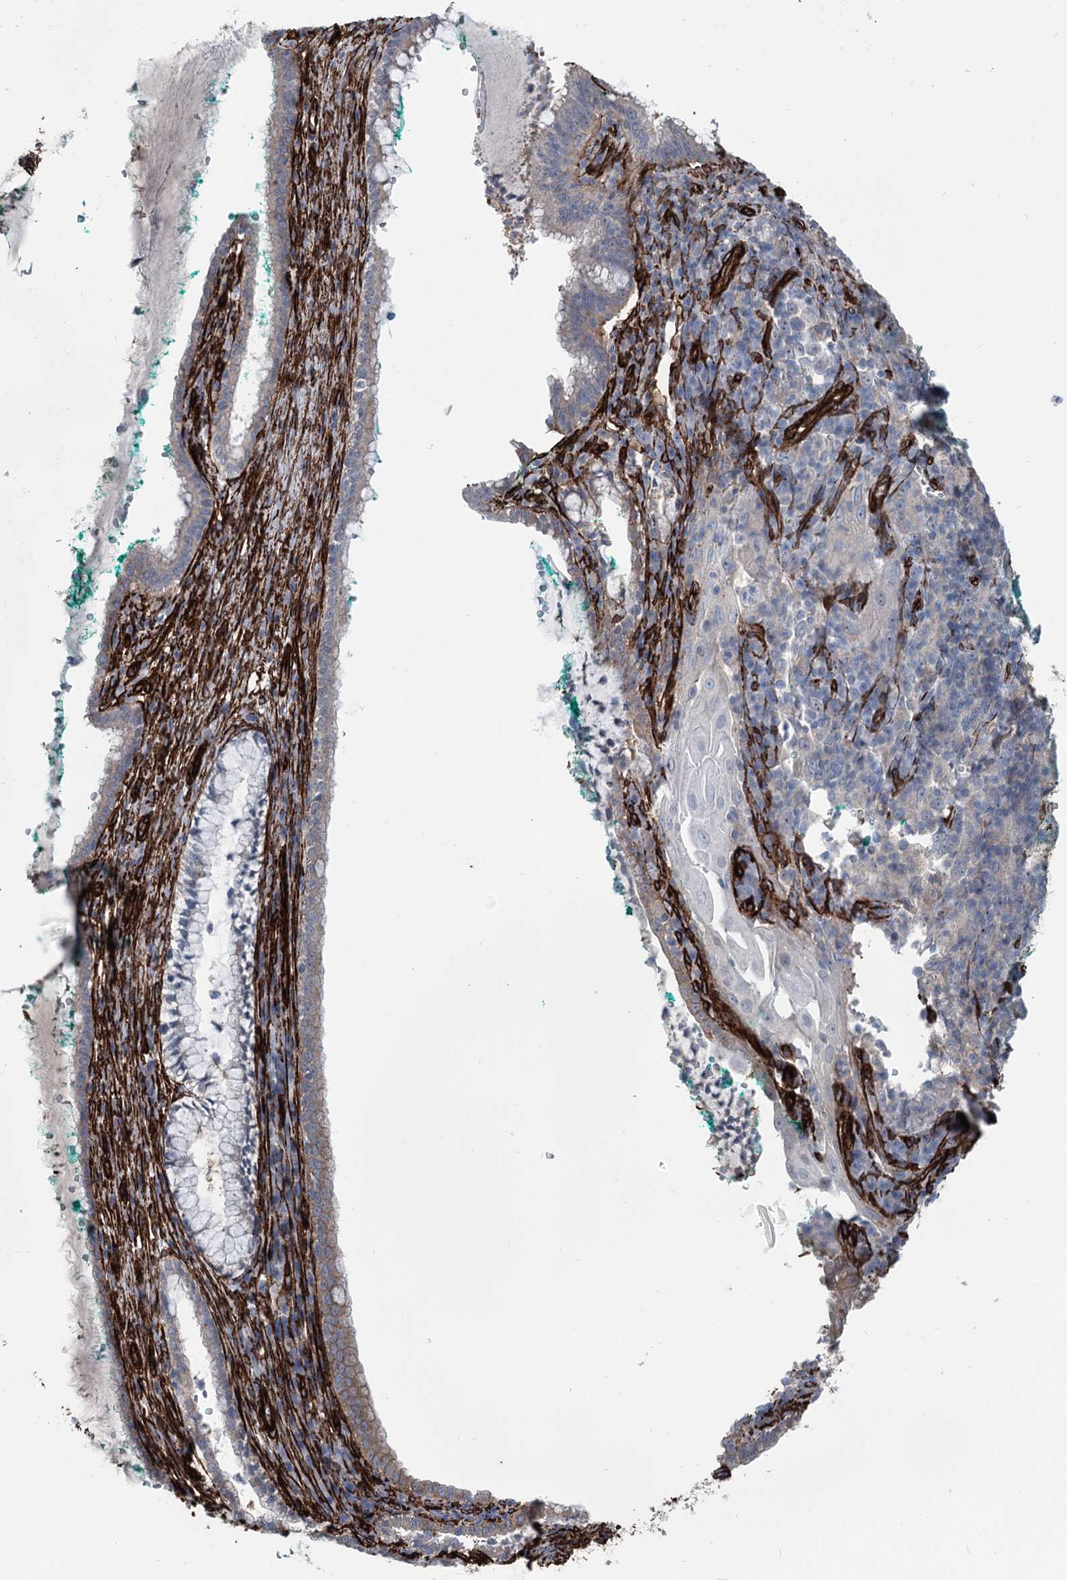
{"staining": {"intensity": "weak", "quantity": "25%-75%", "location": "cytoplasmic/membranous"}, "tissue": "cervix", "cell_type": "Glandular cells", "image_type": "normal", "snomed": [{"axis": "morphology", "description": "Normal tissue, NOS"}, {"axis": "morphology", "description": "Adenocarcinoma, NOS"}, {"axis": "topography", "description": "Cervix"}], "caption": "Normal cervix exhibits weak cytoplasmic/membranous expression in about 25%-75% of glandular cells Ihc stains the protein of interest in brown and the nuclei are stained blue..", "gene": "IQSEC1", "patient": {"sex": "female", "age": 29}}